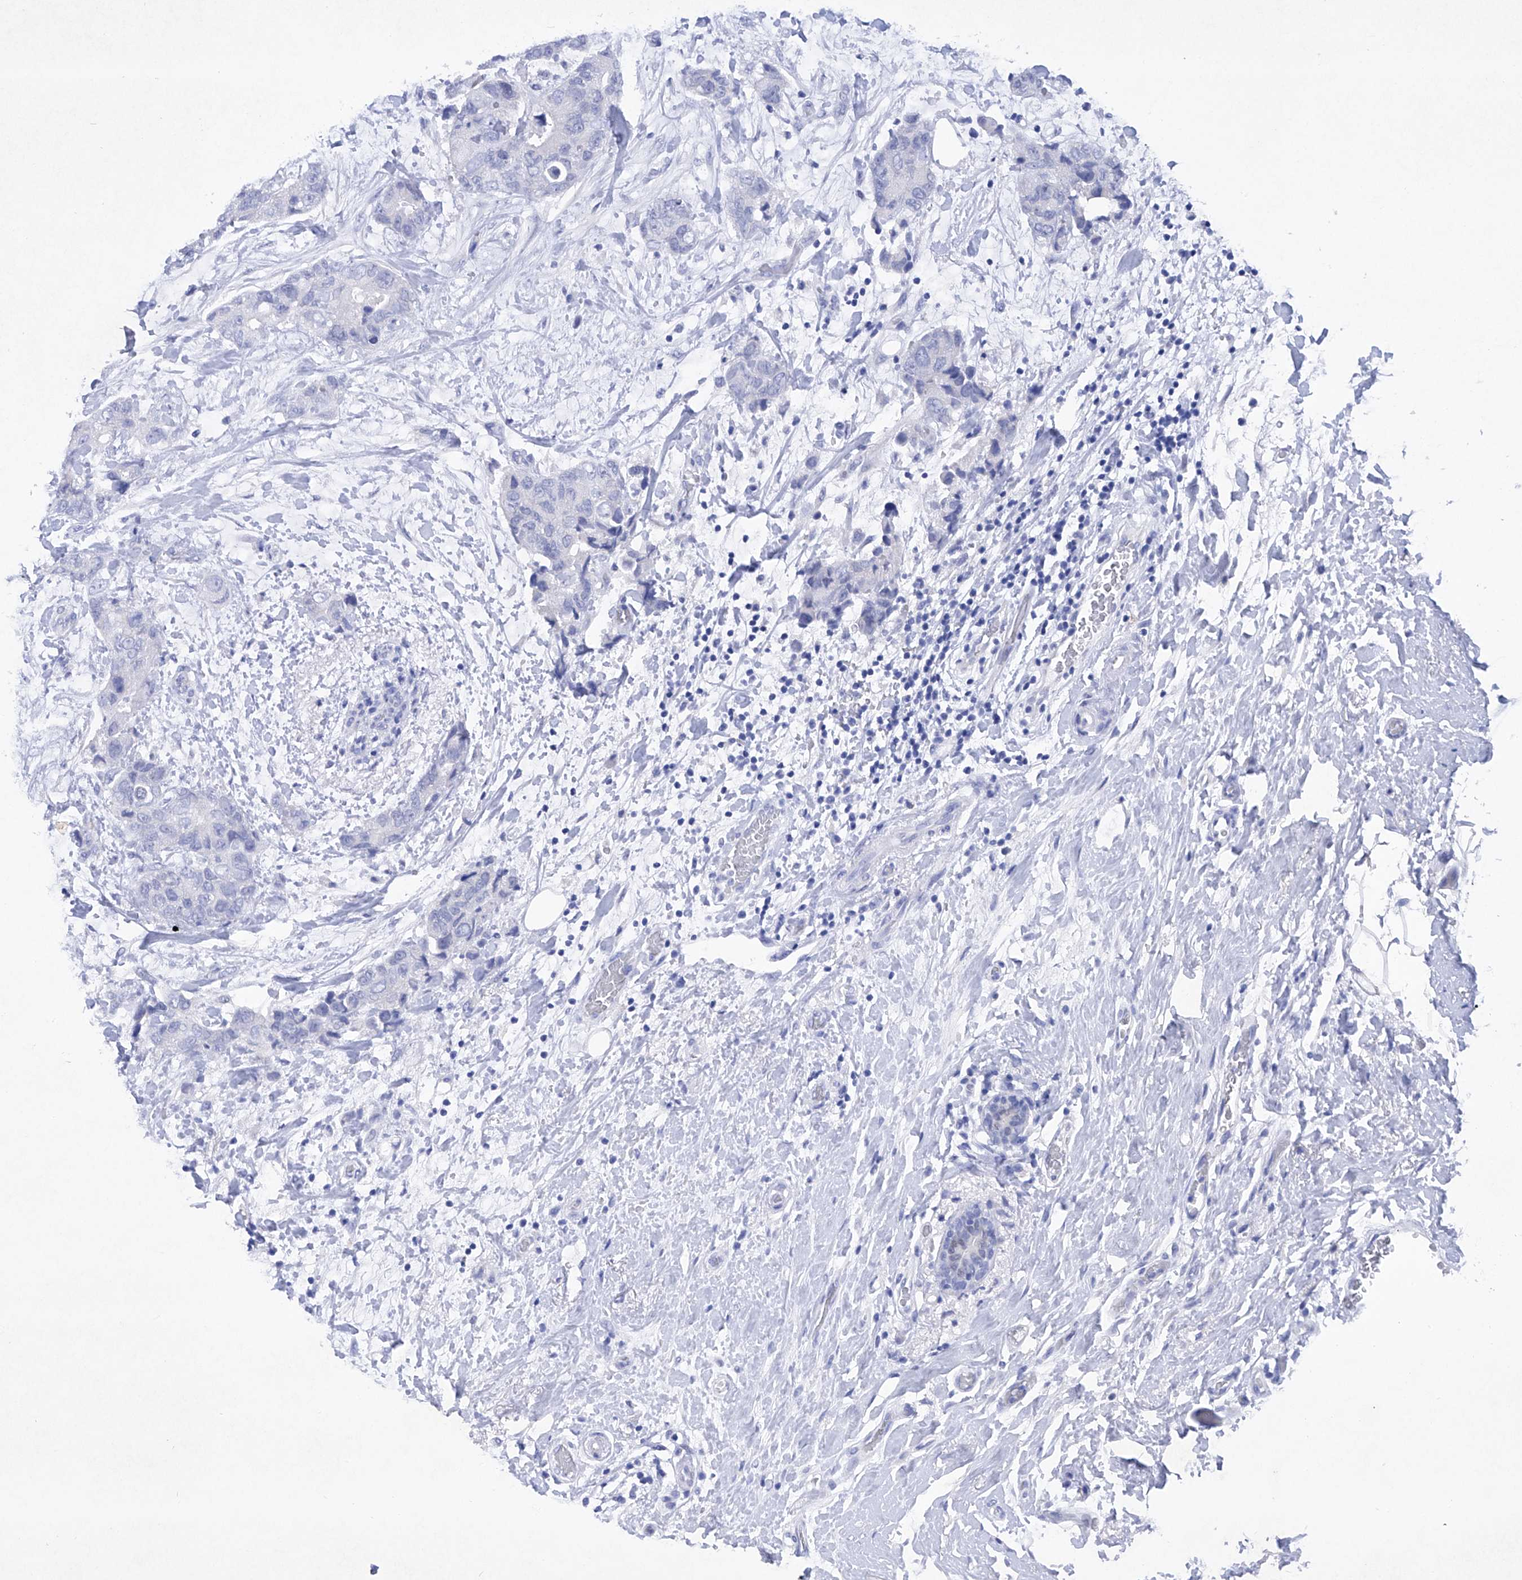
{"staining": {"intensity": "negative", "quantity": "none", "location": "none"}, "tissue": "breast cancer", "cell_type": "Tumor cells", "image_type": "cancer", "snomed": [{"axis": "morphology", "description": "Duct carcinoma"}, {"axis": "topography", "description": "Breast"}], "caption": "Immunohistochemistry of human breast cancer exhibits no staining in tumor cells.", "gene": "BARX2", "patient": {"sex": "female", "age": 62}}